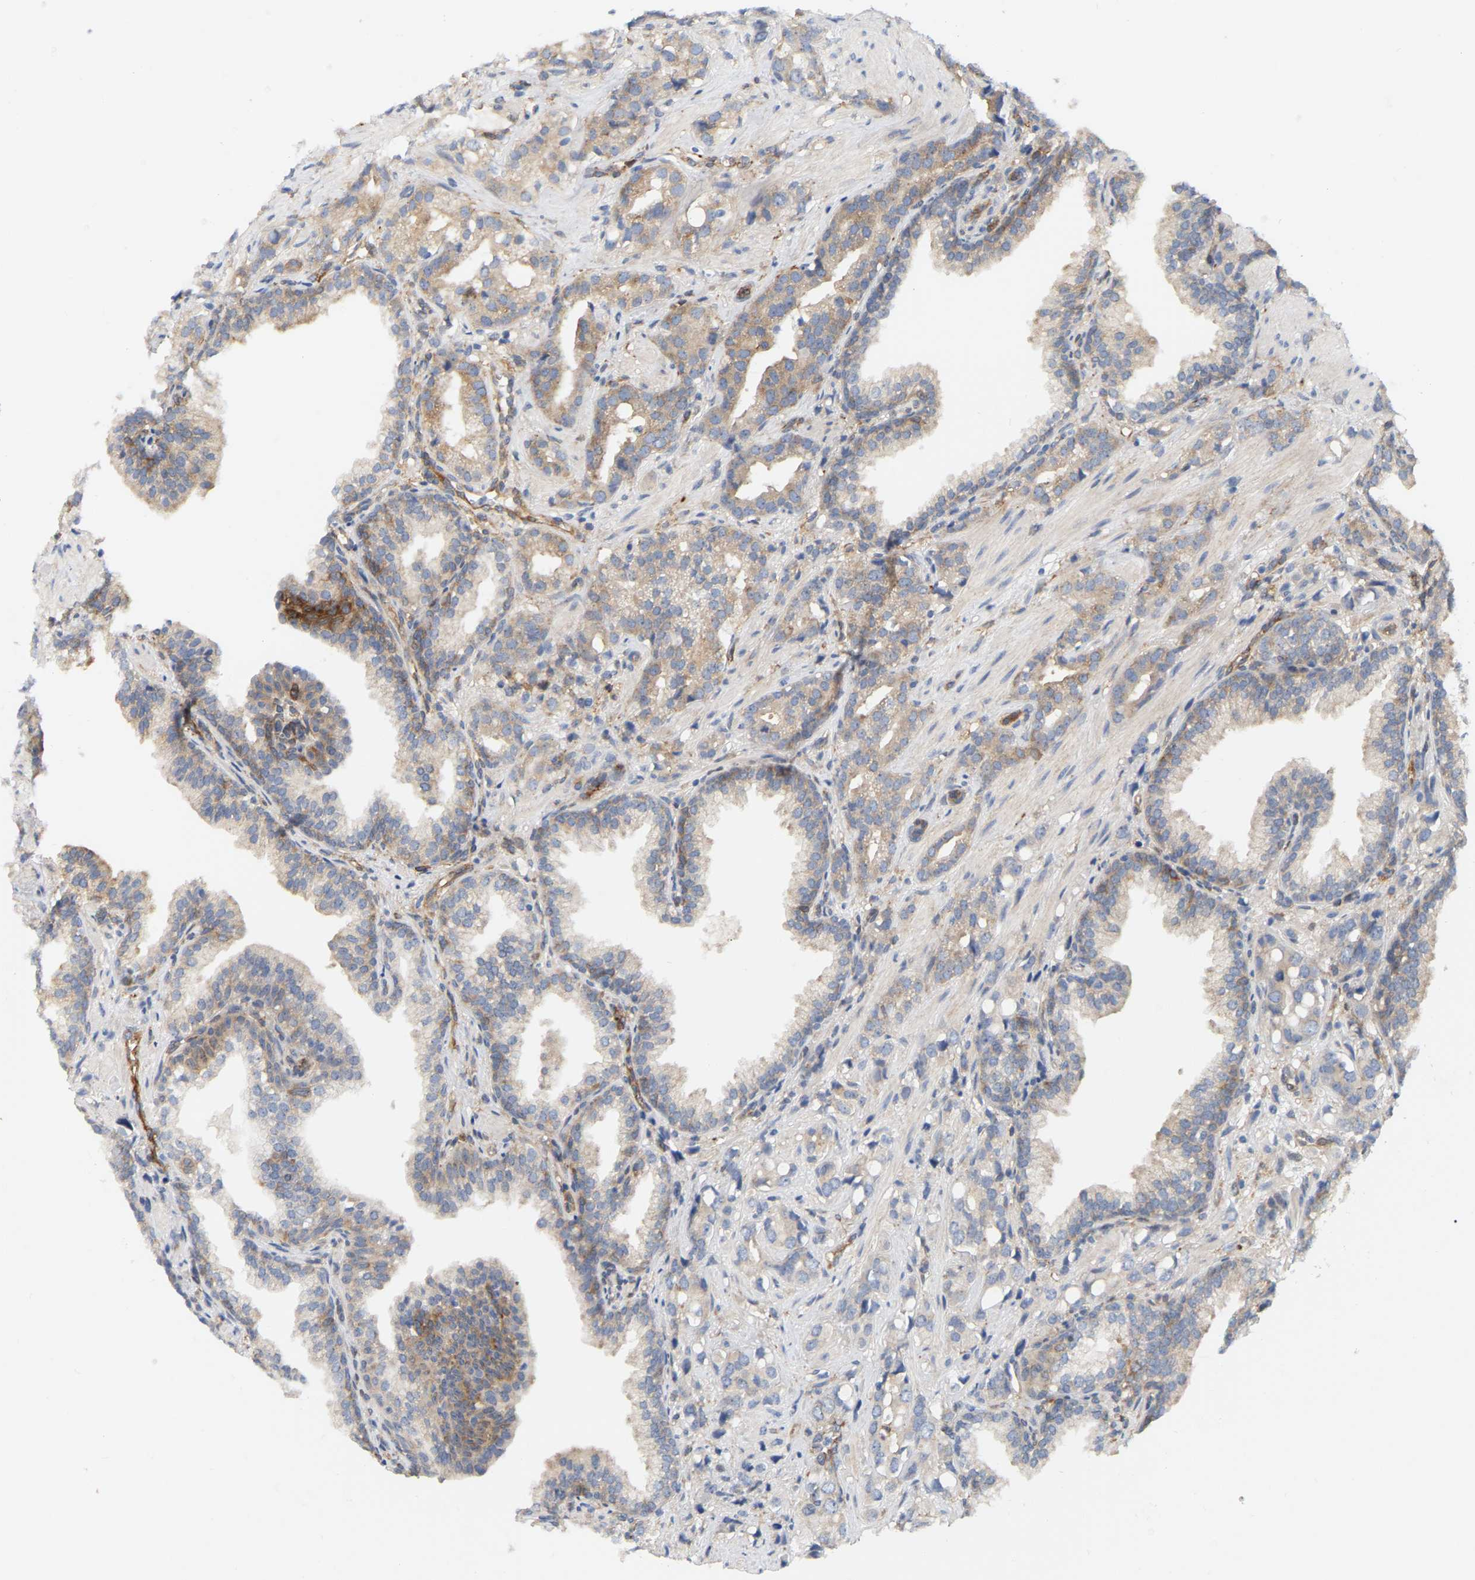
{"staining": {"intensity": "weak", "quantity": "25%-75%", "location": "cytoplasmic/membranous"}, "tissue": "prostate cancer", "cell_type": "Tumor cells", "image_type": "cancer", "snomed": [{"axis": "morphology", "description": "Adenocarcinoma, High grade"}, {"axis": "topography", "description": "Prostate"}], "caption": "The immunohistochemical stain highlights weak cytoplasmic/membranous expression in tumor cells of prostate high-grade adenocarcinoma tissue.", "gene": "RAPH1", "patient": {"sex": "male", "age": 52}}